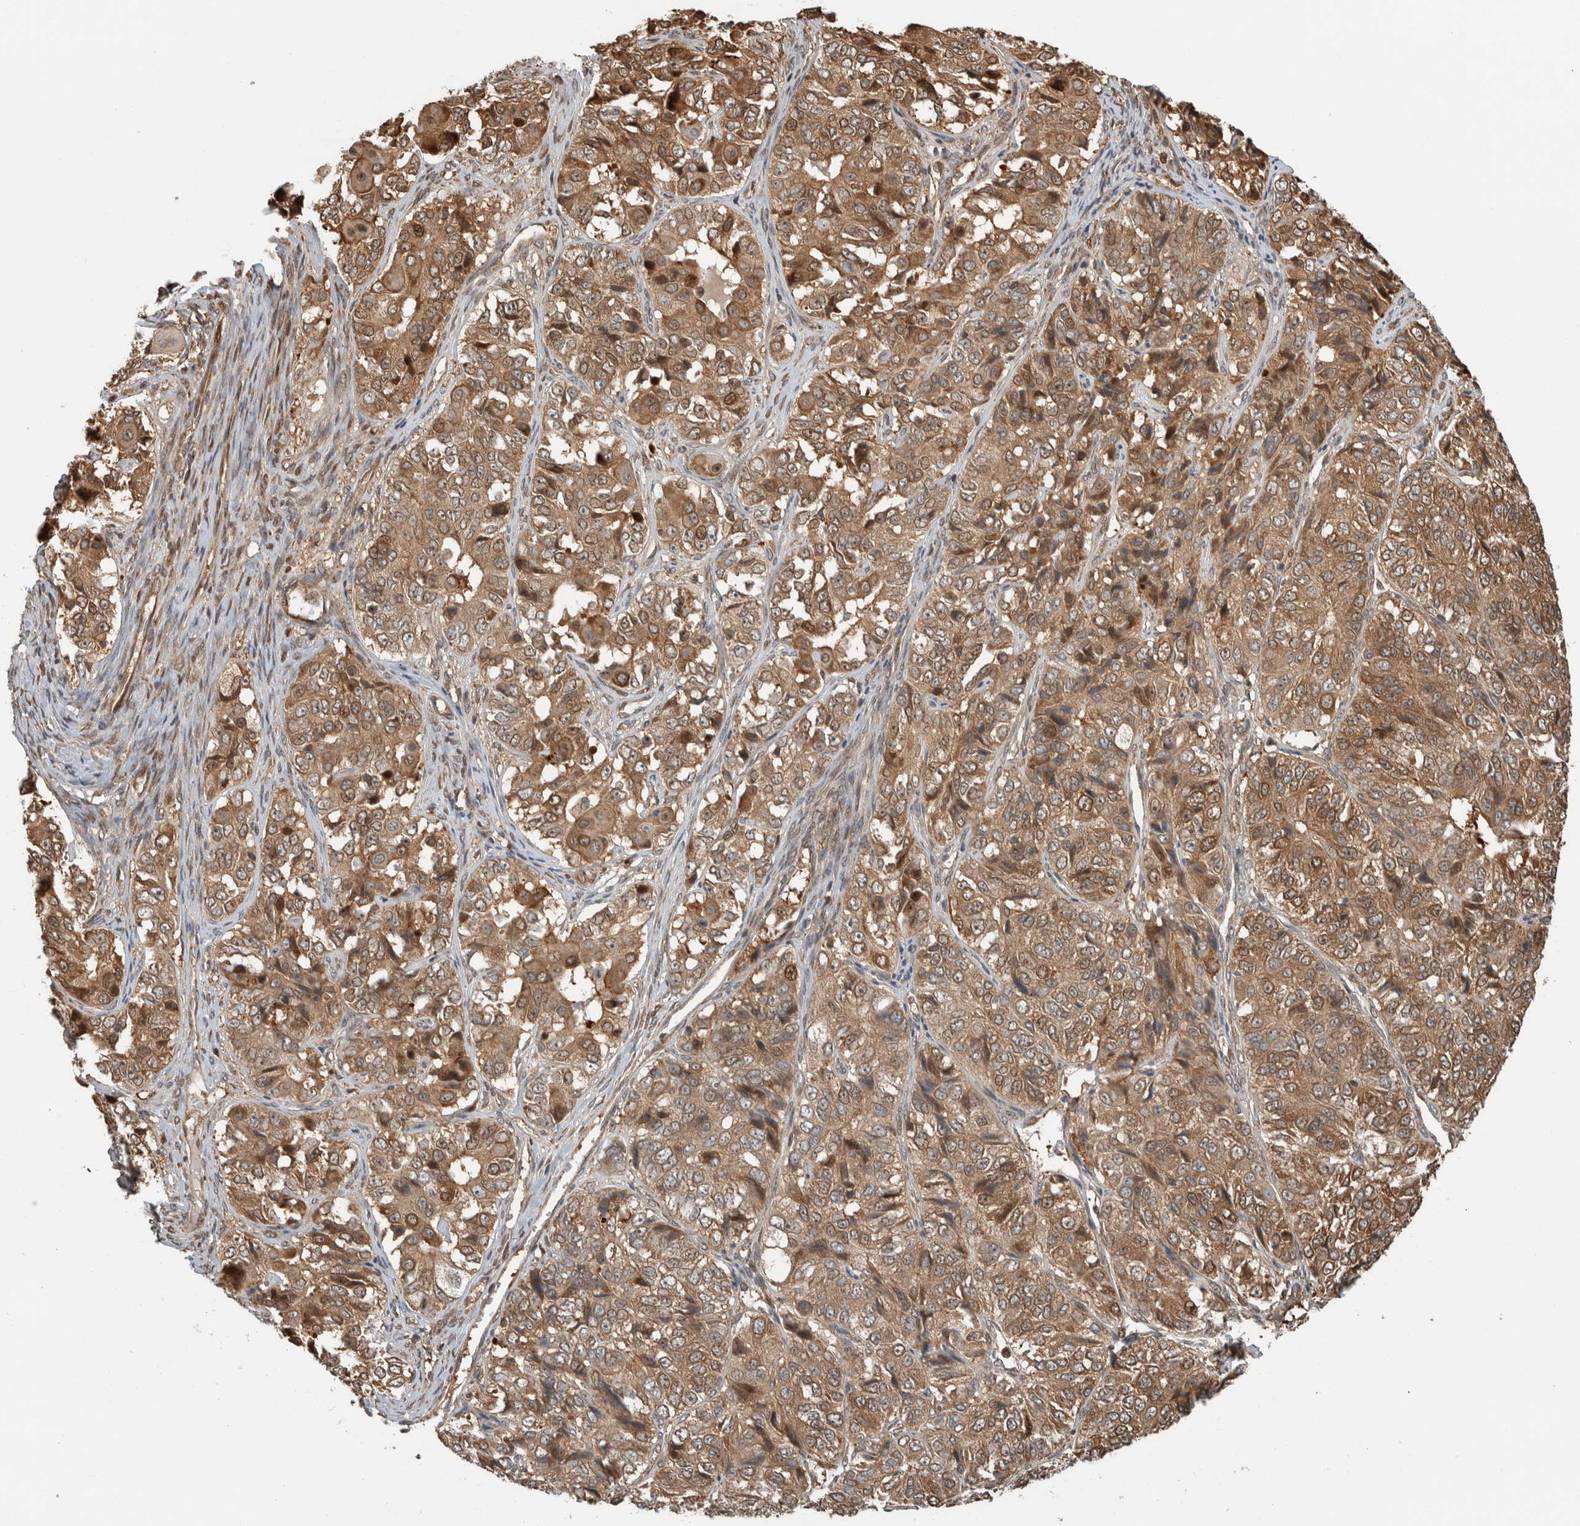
{"staining": {"intensity": "moderate", "quantity": ">75%", "location": "cytoplasmic/membranous"}, "tissue": "ovarian cancer", "cell_type": "Tumor cells", "image_type": "cancer", "snomed": [{"axis": "morphology", "description": "Carcinoma, endometroid"}, {"axis": "topography", "description": "Ovary"}], "caption": "Brown immunohistochemical staining in human ovarian cancer (endometroid carcinoma) exhibits moderate cytoplasmic/membranous expression in approximately >75% of tumor cells.", "gene": "CNTROB", "patient": {"sex": "female", "age": 51}}